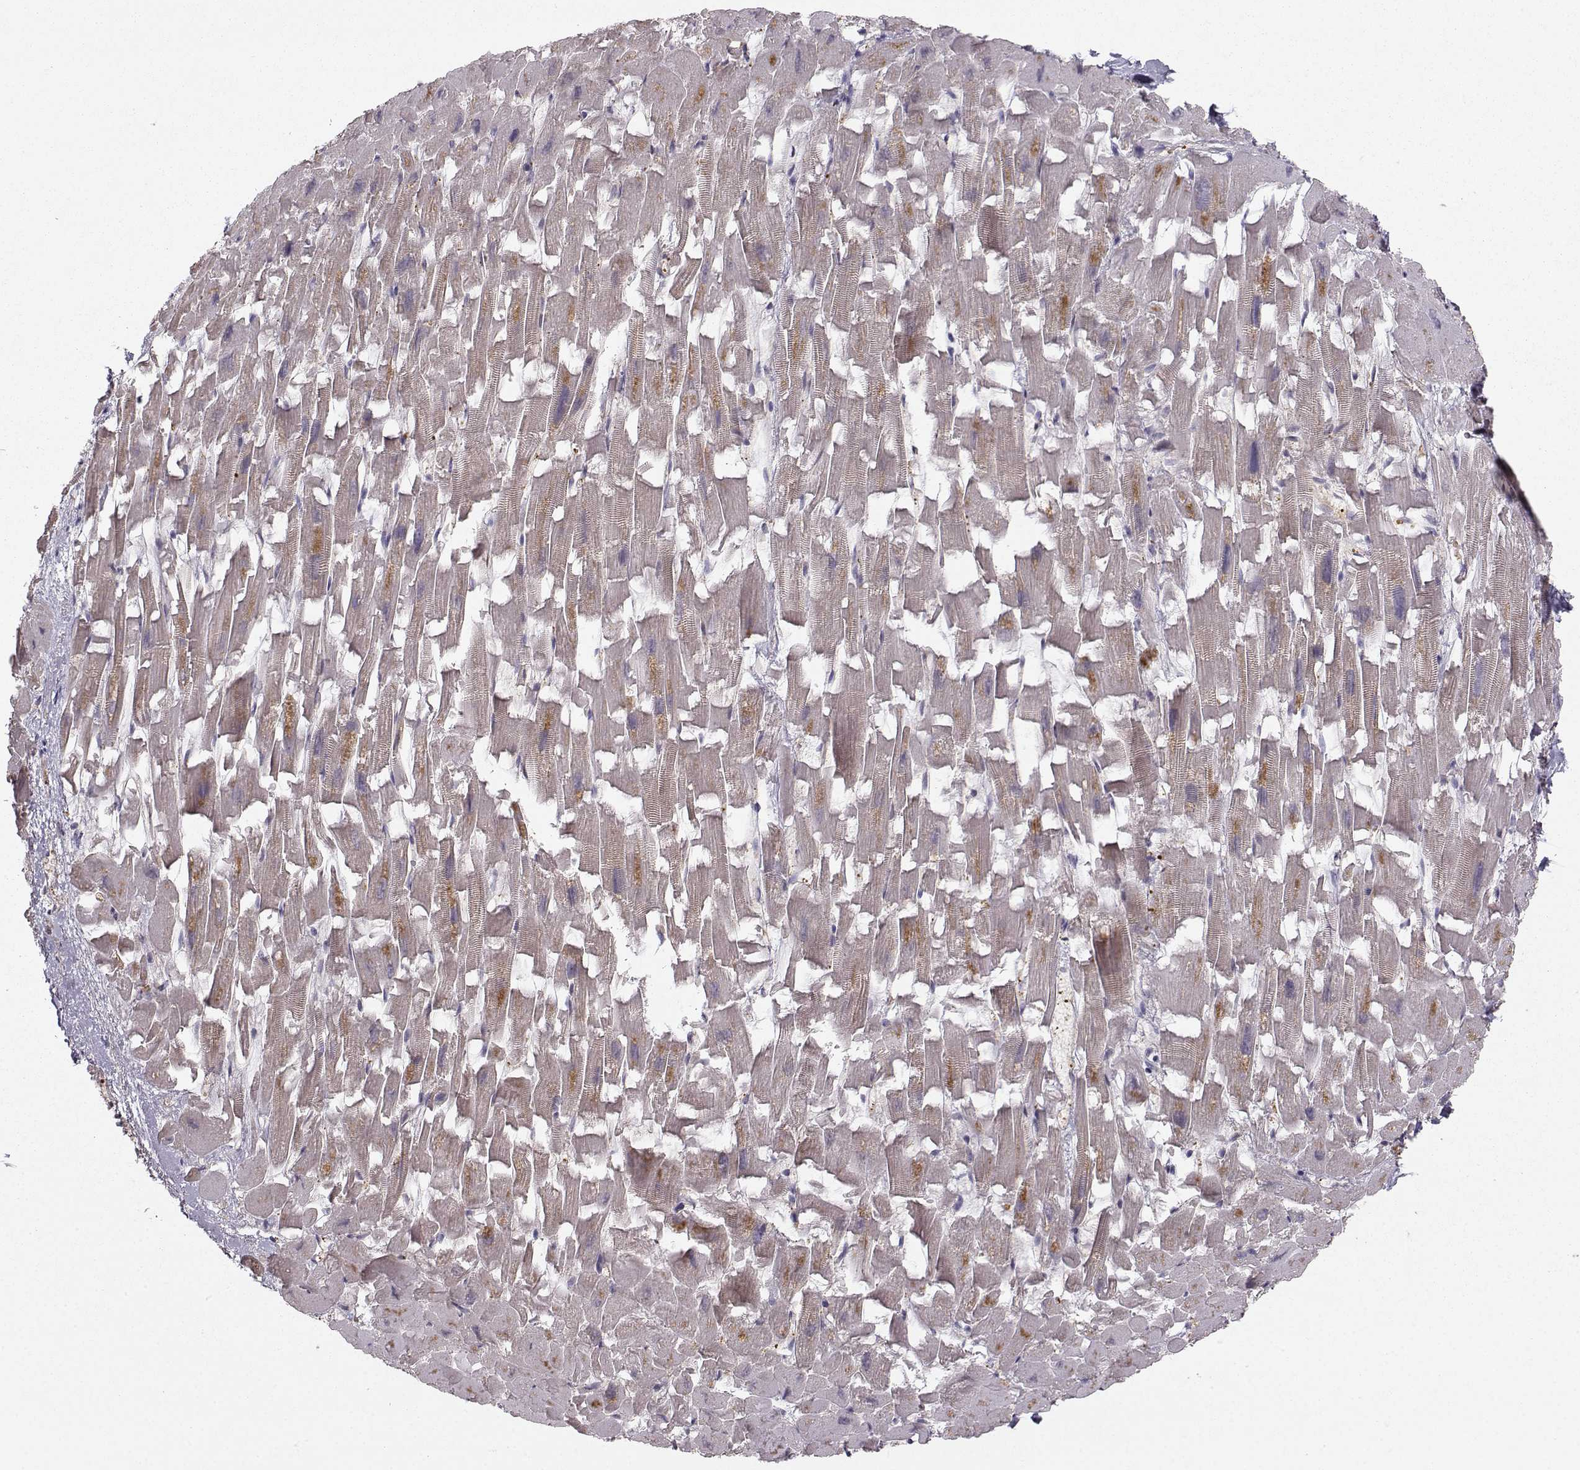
{"staining": {"intensity": "moderate", "quantity": "<25%", "location": "cytoplasmic/membranous"}, "tissue": "heart muscle", "cell_type": "Cardiomyocytes", "image_type": "normal", "snomed": [{"axis": "morphology", "description": "Normal tissue, NOS"}, {"axis": "topography", "description": "Heart"}], "caption": "An IHC photomicrograph of normal tissue is shown. Protein staining in brown labels moderate cytoplasmic/membranous positivity in heart muscle within cardiomyocytes.", "gene": "WNT6", "patient": {"sex": "female", "age": 64}}